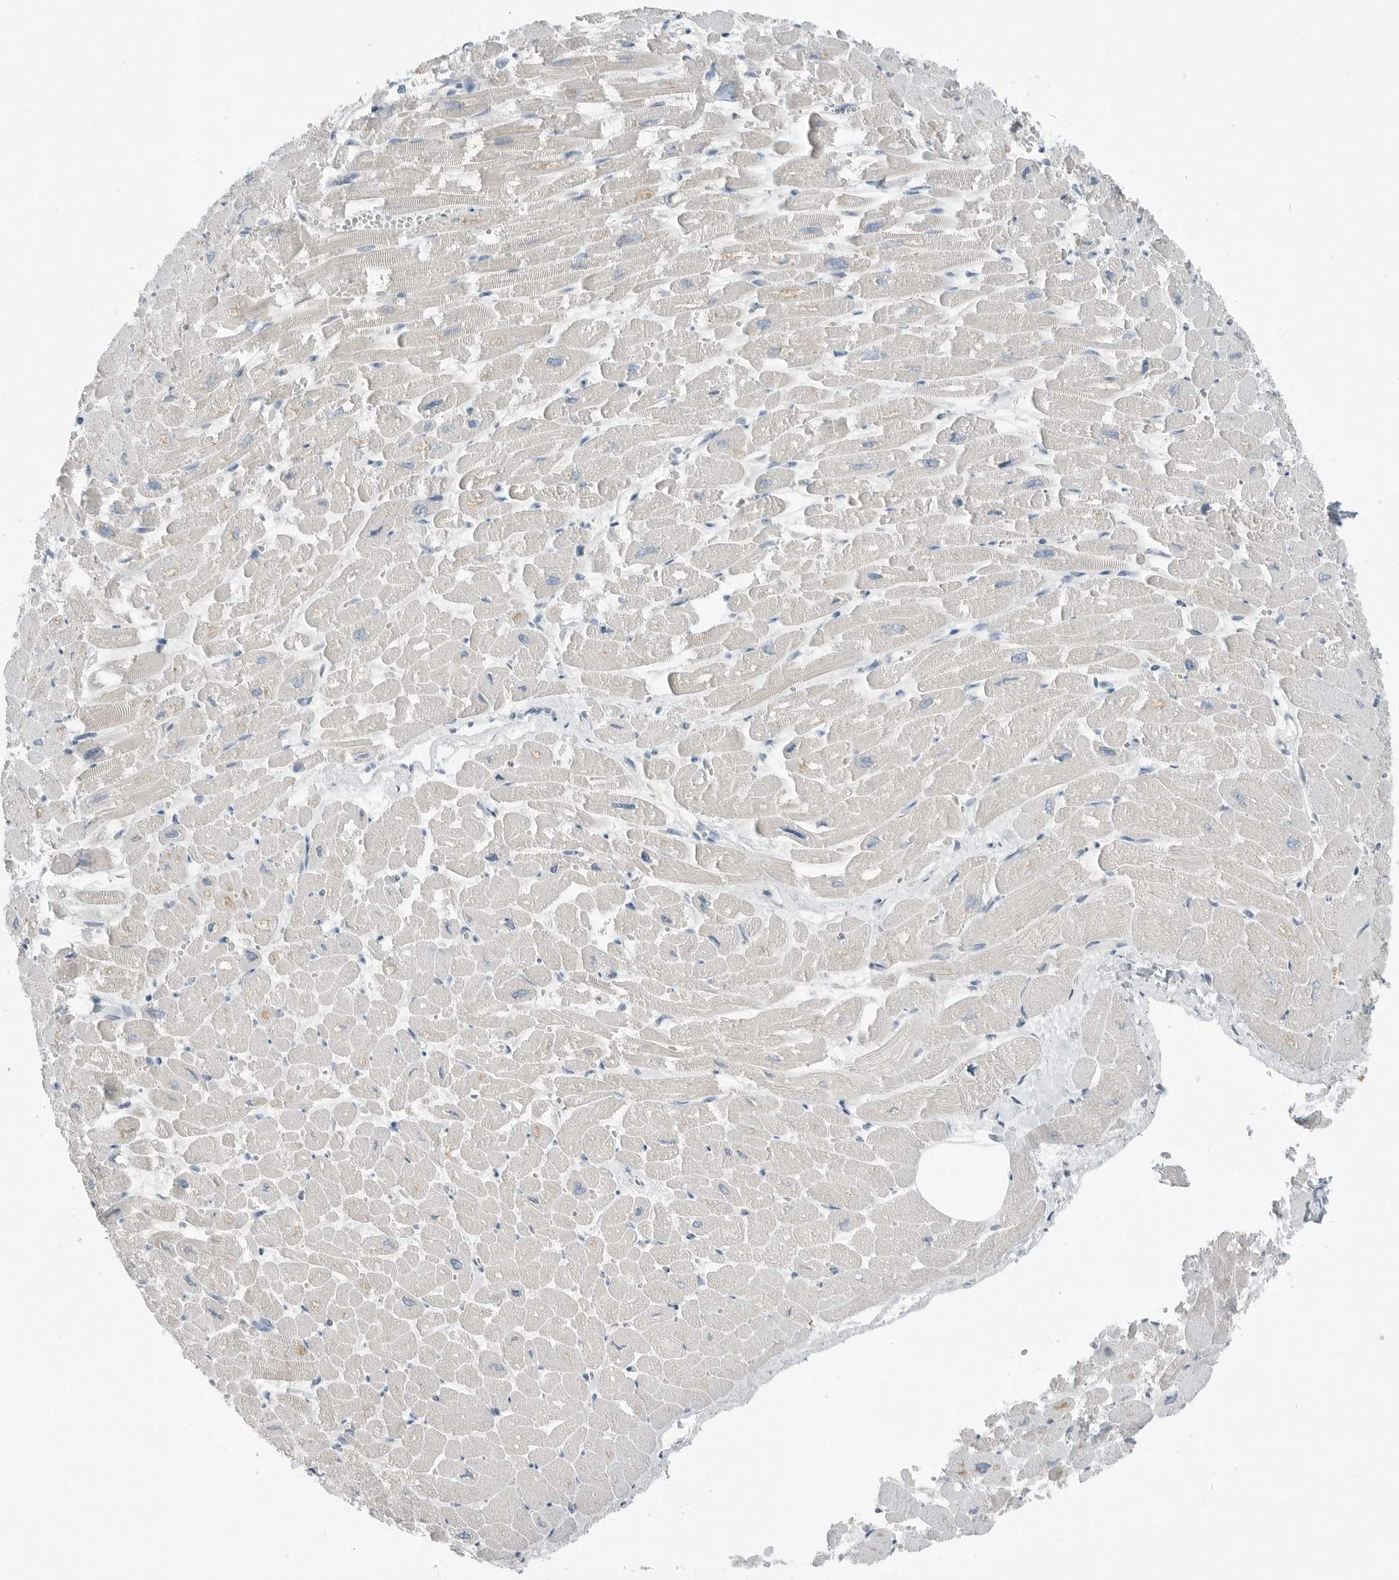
{"staining": {"intensity": "moderate", "quantity": "<25%", "location": "cytoplasmic/membranous"}, "tissue": "heart muscle", "cell_type": "Cardiomyocytes", "image_type": "normal", "snomed": [{"axis": "morphology", "description": "Normal tissue, NOS"}, {"axis": "topography", "description": "Heart"}], "caption": "A high-resolution micrograph shows immunohistochemistry staining of normal heart muscle, which exhibits moderate cytoplasmic/membranous positivity in approximately <25% of cardiomyocytes.", "gene": "SERPINB7", "patient": {"sex": "male", "age": 54}}